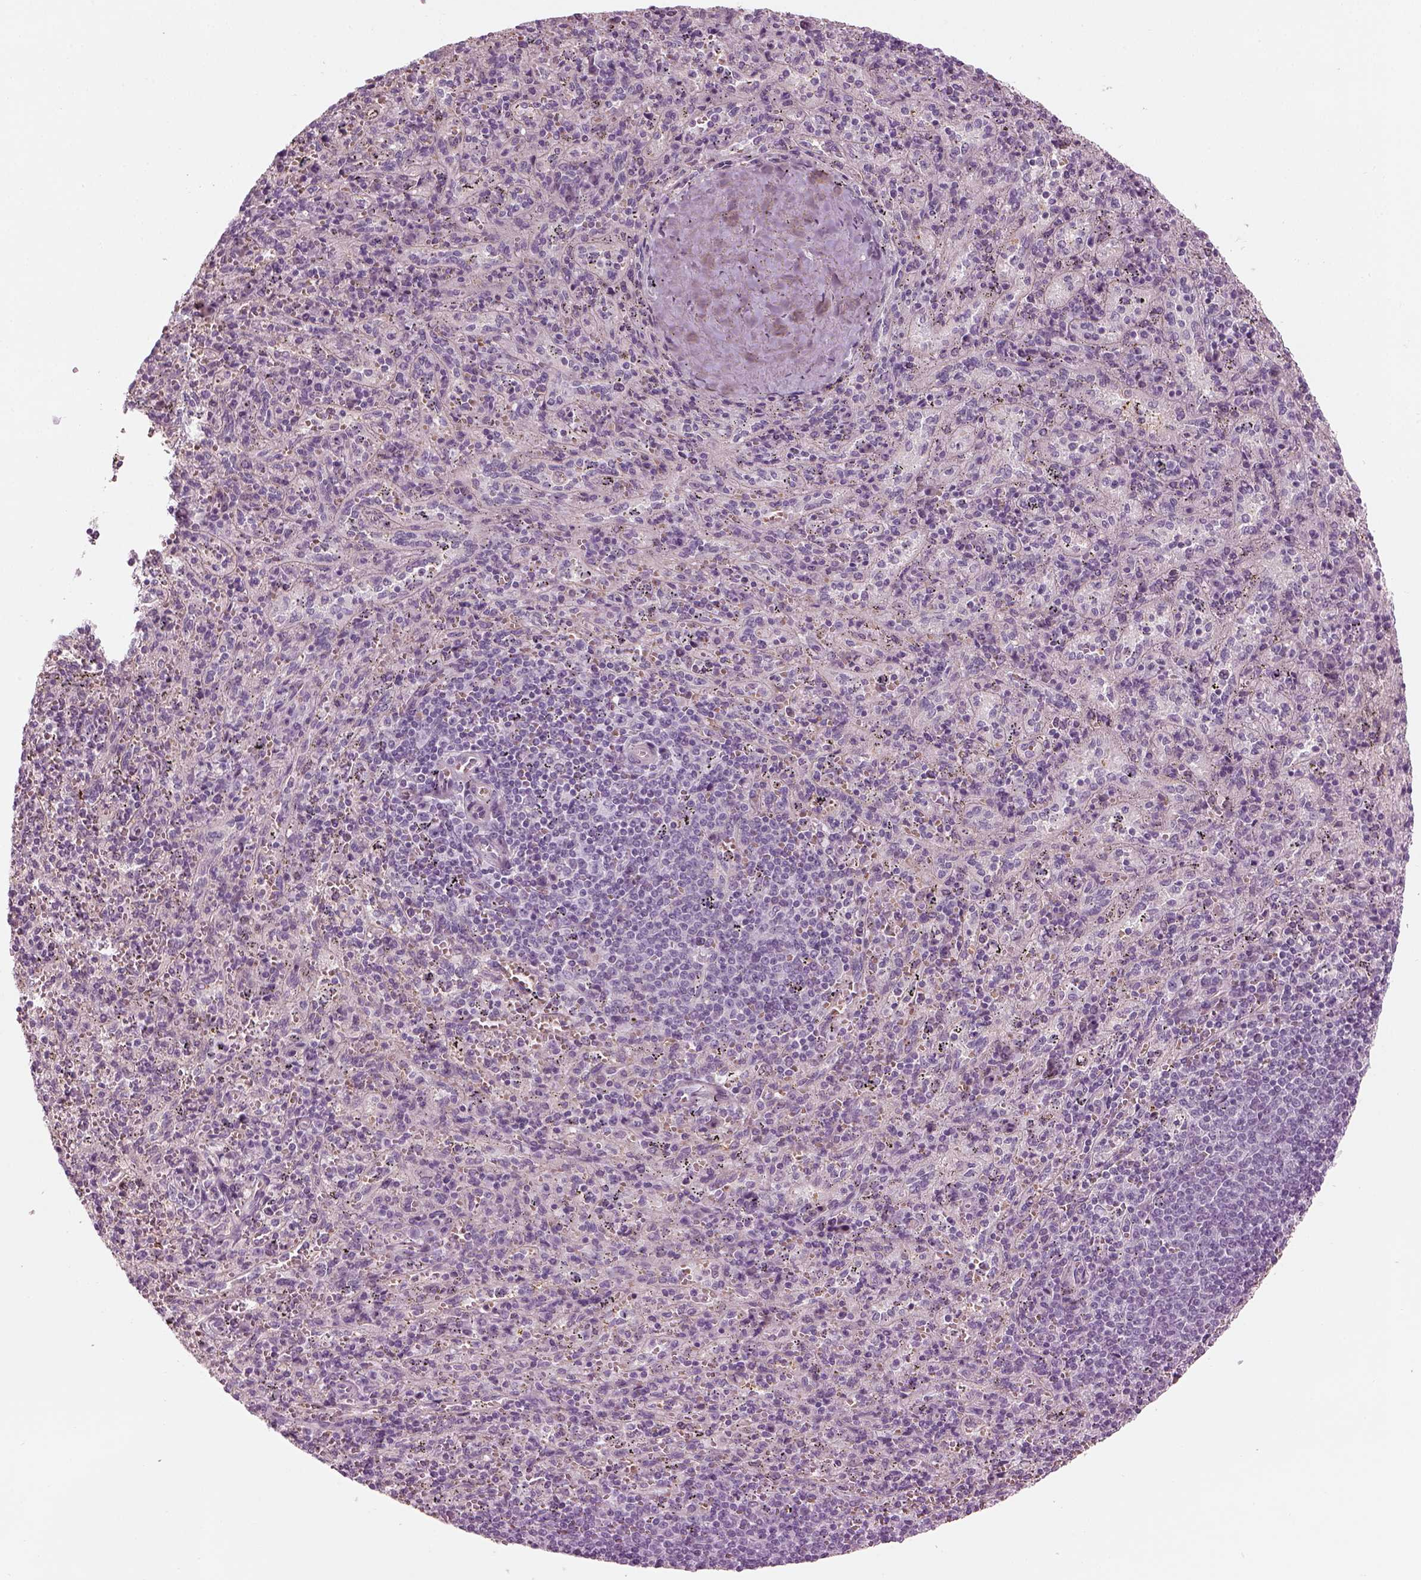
{"staining": {"intensity": "negative", "quantity": "none", "location": "none"}, "tissue": "spleen", "cell_type": "Cells in red pulp", "image_type": "normal", "snomed": [{"axis": "morphology", "description": "Normal tissue, NOS"}, {"axis": "topography", "description": "Spleen"}], "caption": "Immunohistochemical staining of normal human spleen shows no significant positivity in cells in red pulp.", "gene": "PABPC1L2A", "patient": {"sex": "male", "age": 57}}